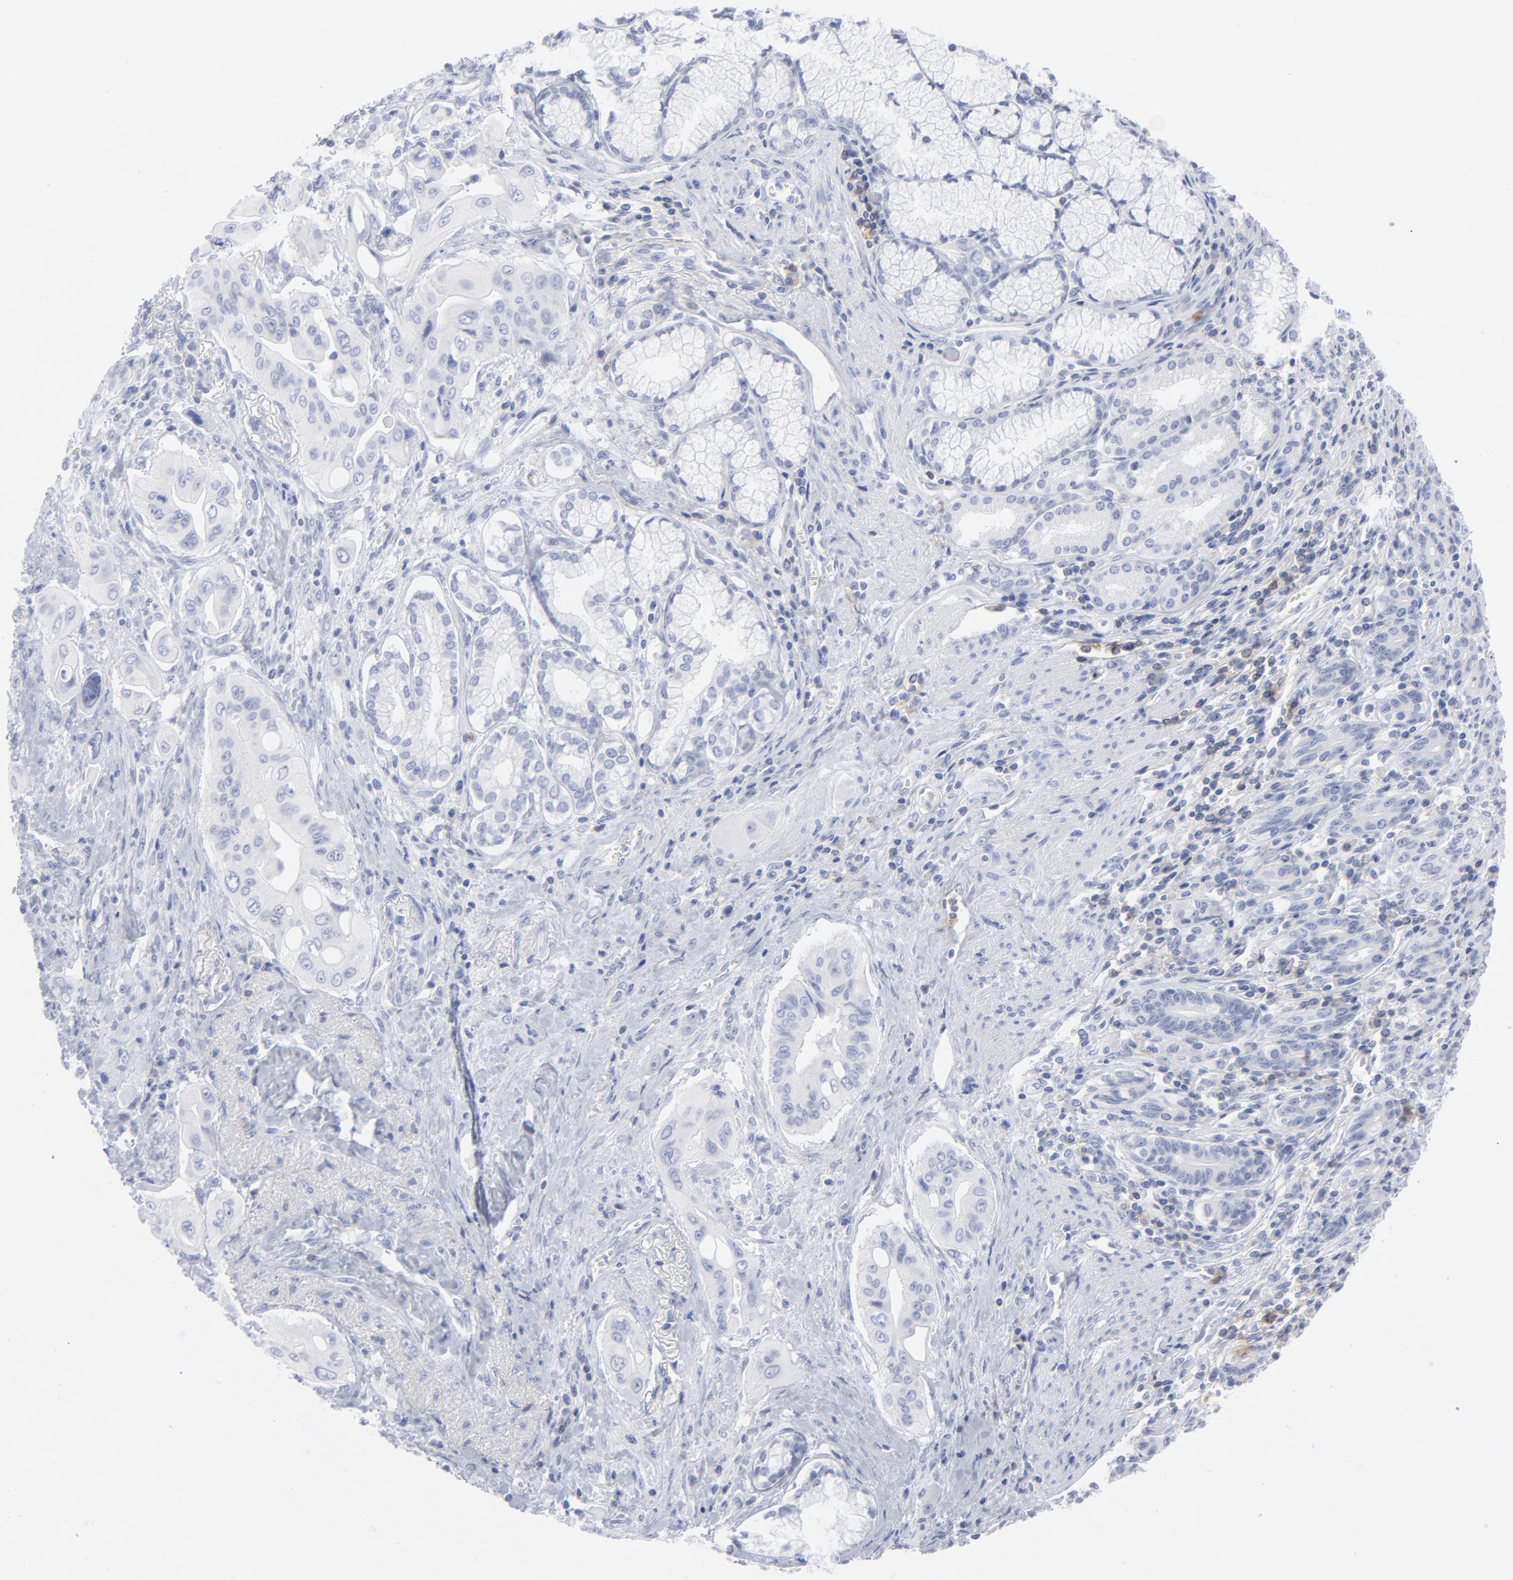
{"staining": {"intensity": "negative", "quantity": "none", "location": "none"}, "tissue": "pancreatic cancer", "cell_type": "Tumor cells", "image_type": "cancer", "snomed": [{"axis": "morphology", "description": "Adenocarcinoma, NOS"}, {"axis": "topography", "description": "Pancreas"}], "caption": "Immunohistochemical staining of pancreatic cancer reveals no significant positivity in tumor cells.", "gene": "P2RY8", "patient": {"sex": "male", "age": 77}}